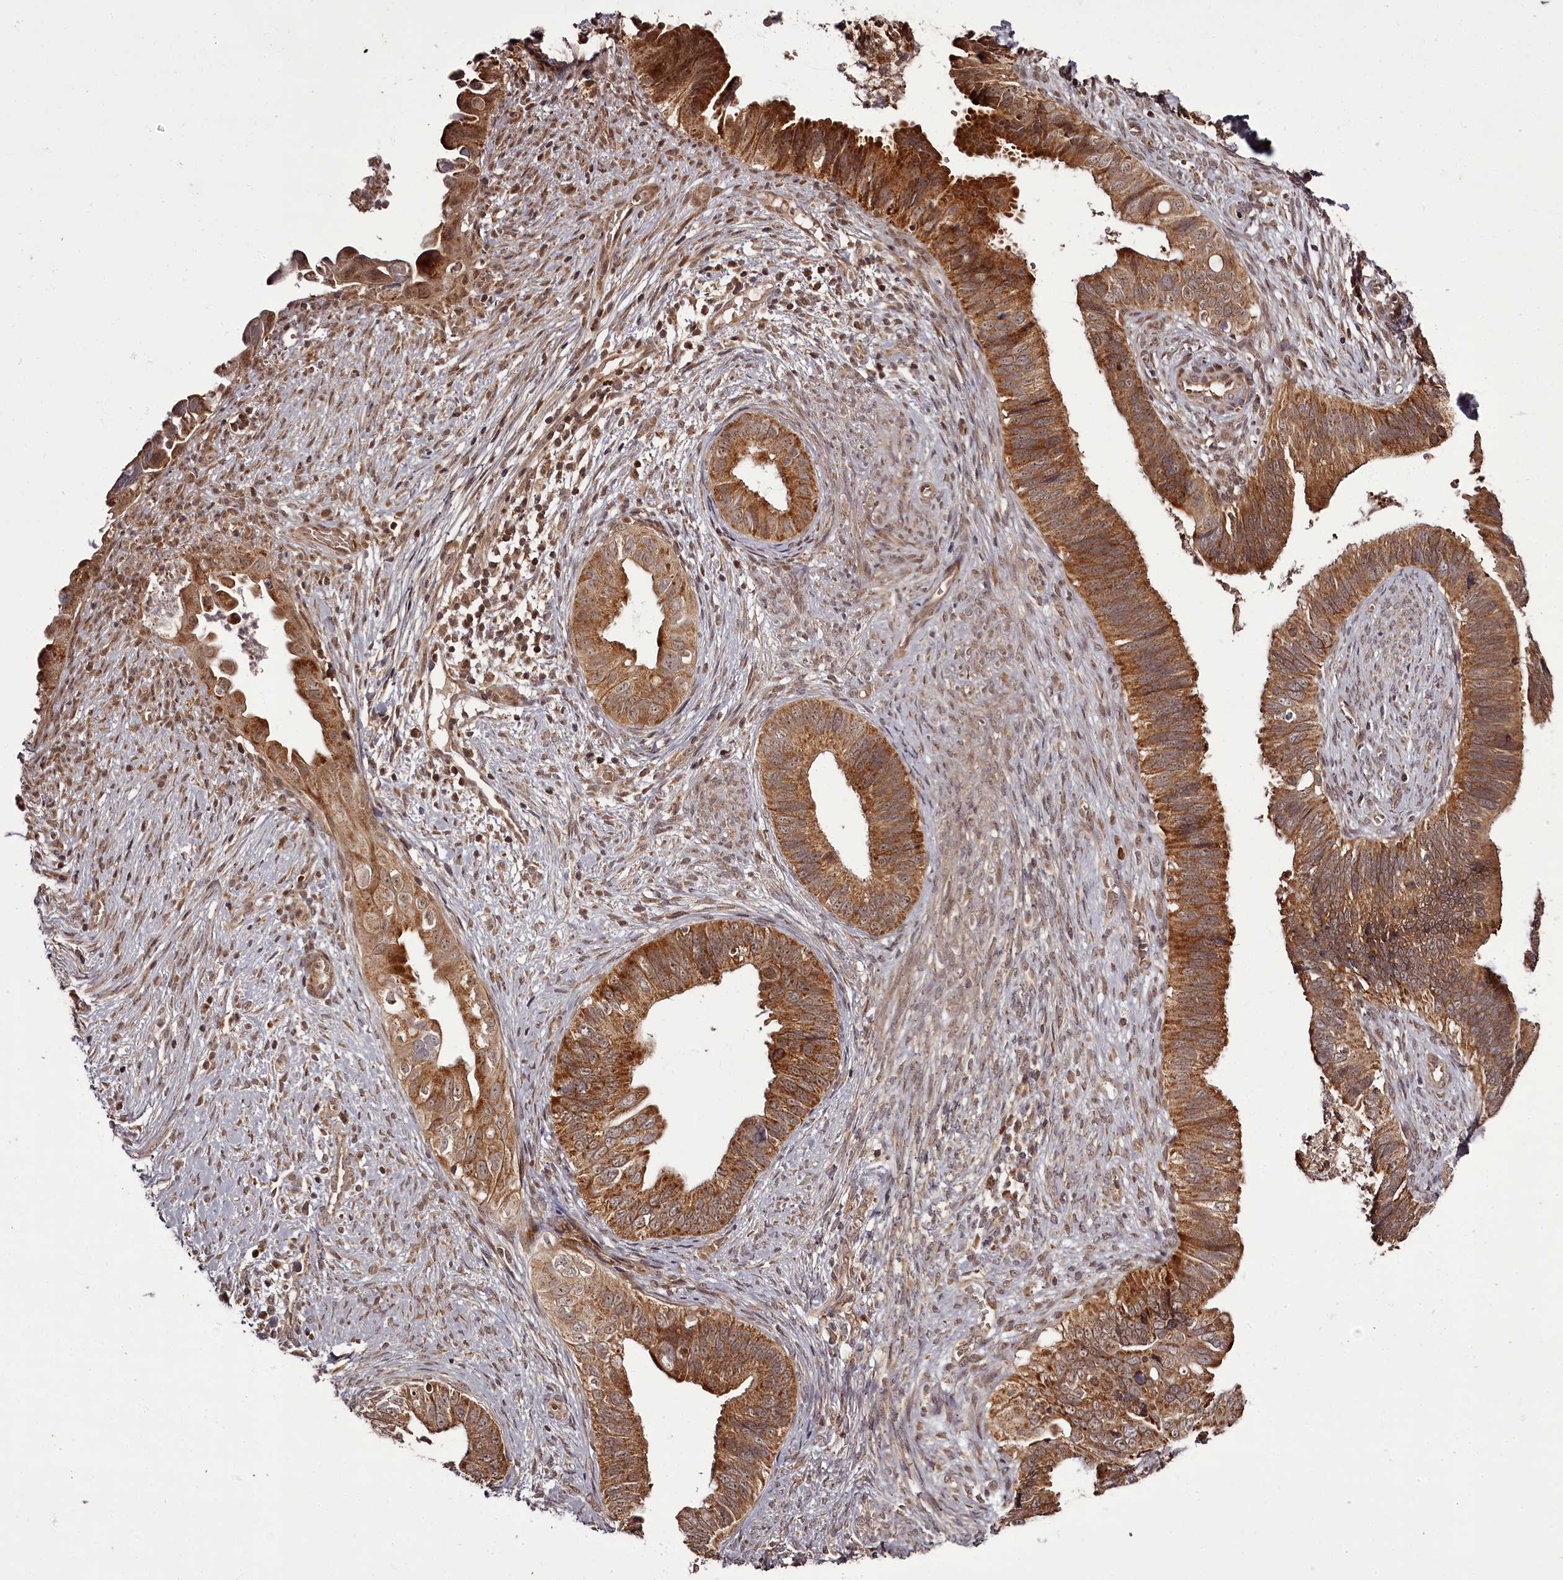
{"staining": {"intensity": "strong", "quantity": ">75%", "location": "cytoplasmic/membranous"}, "tissue": "cervical cancer", "cell_type": "Tumor cells", "image_type": "cancer", "snomed": [{"axis": "morphology", "description": "Adenocarcinoma, NOS"}, {"axis": "topography", "description": "Cervix"}], "caption": "A brown stain highlights strong cytoplasmic/membranous expression of a protein in cervical cancer tumor cells.", "gene": "PCBP2", "patient": {"sex": "female", "age": 42}}